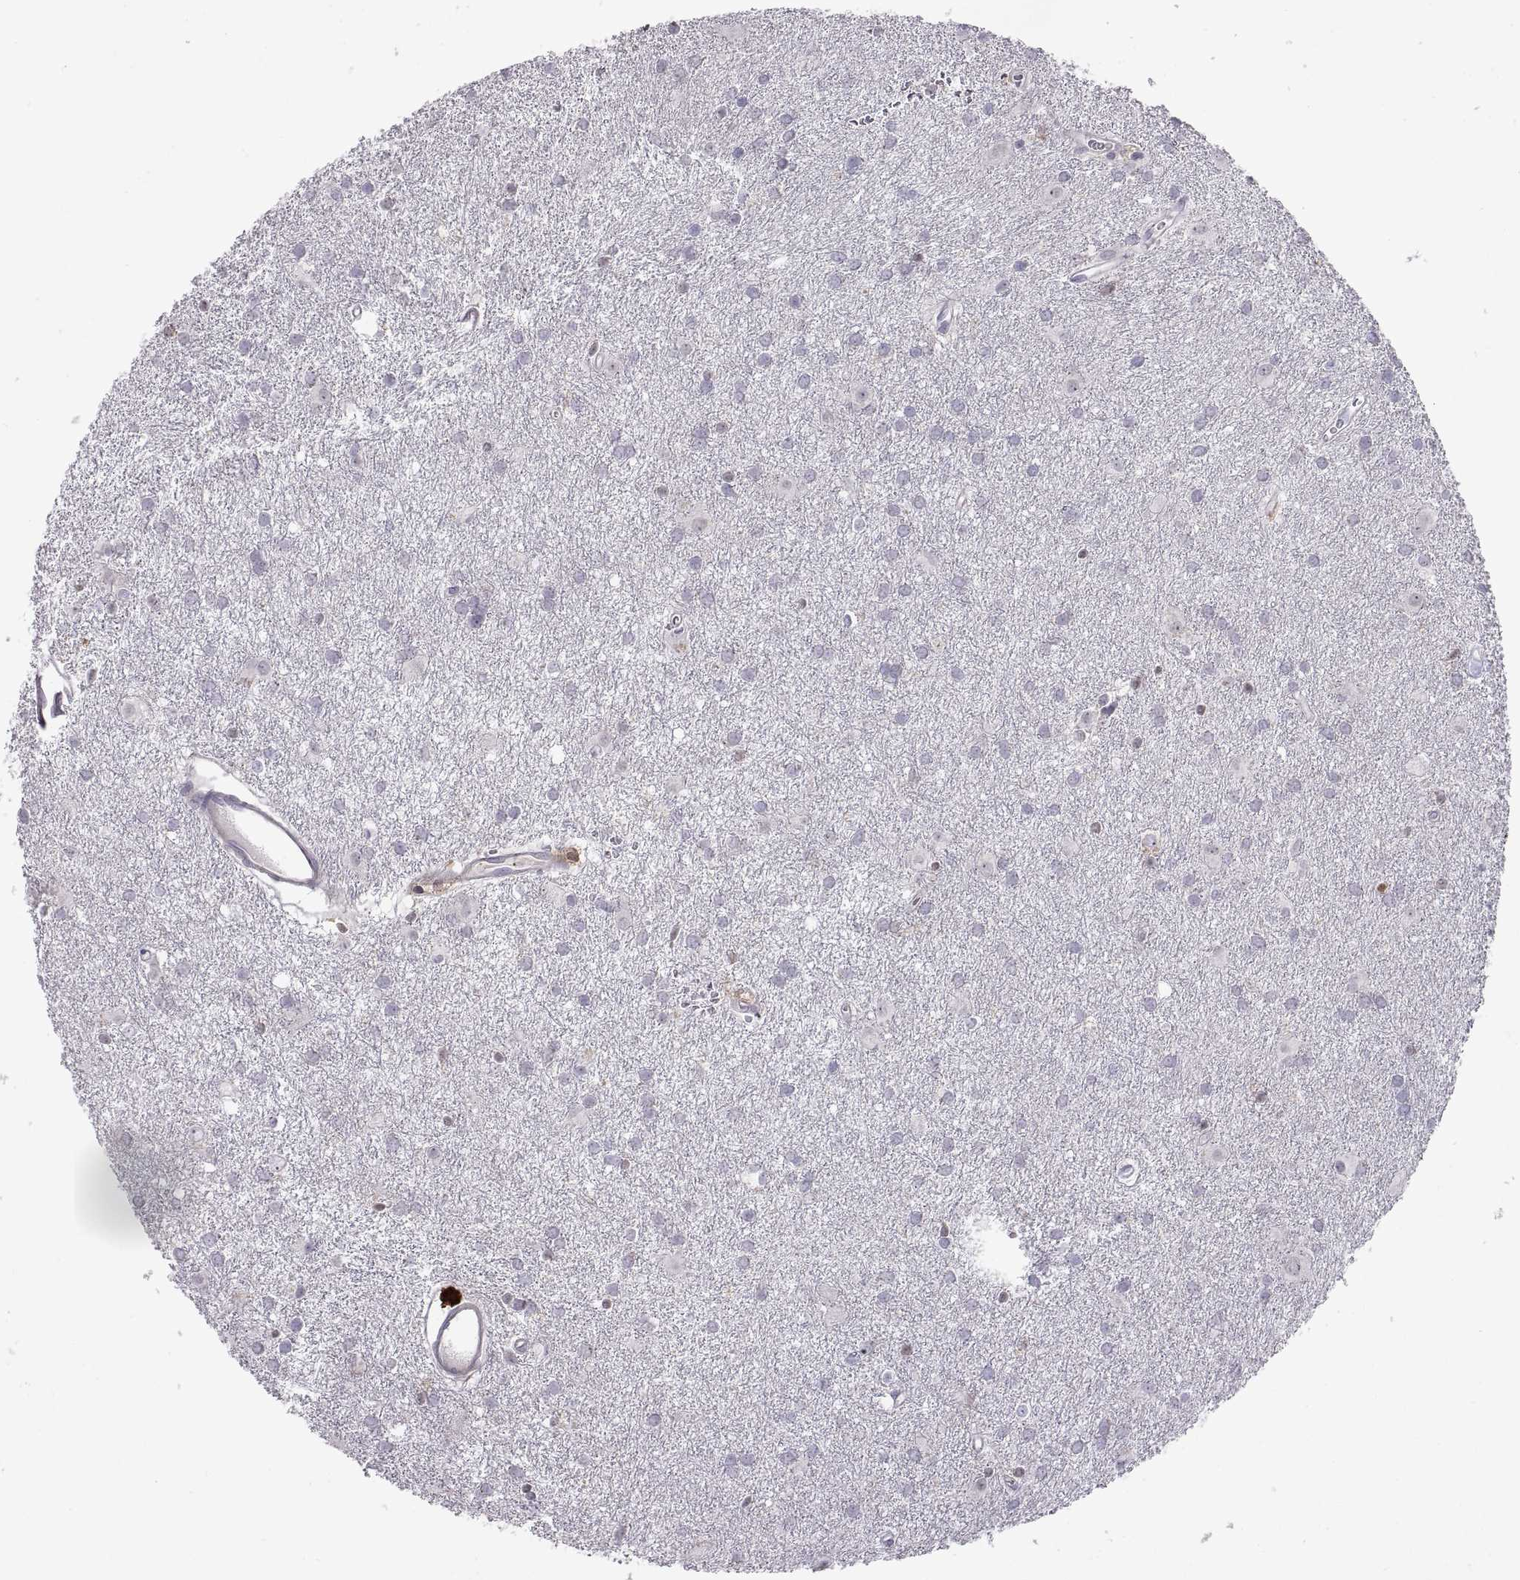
{"staining": {"intensity": "negative", "quantity": "none", "location": "none"}, "tissue": "glioma", "cell_type": "Tumor cells", "image_type": "cancer", "snomed": [{"axis": "morphology", "description": "Glioma, malignant, Low grade"}, {"axis": "topography", "description": "Brain"}], "caption": "This photomicrograph is of glioma stained with IHC to label a protein in brown with the nuclei are counter-stained blue. There is no positivity in tumor cells.", "gene": "DOK3", "patient": {"sex": "male", "age": 58}}